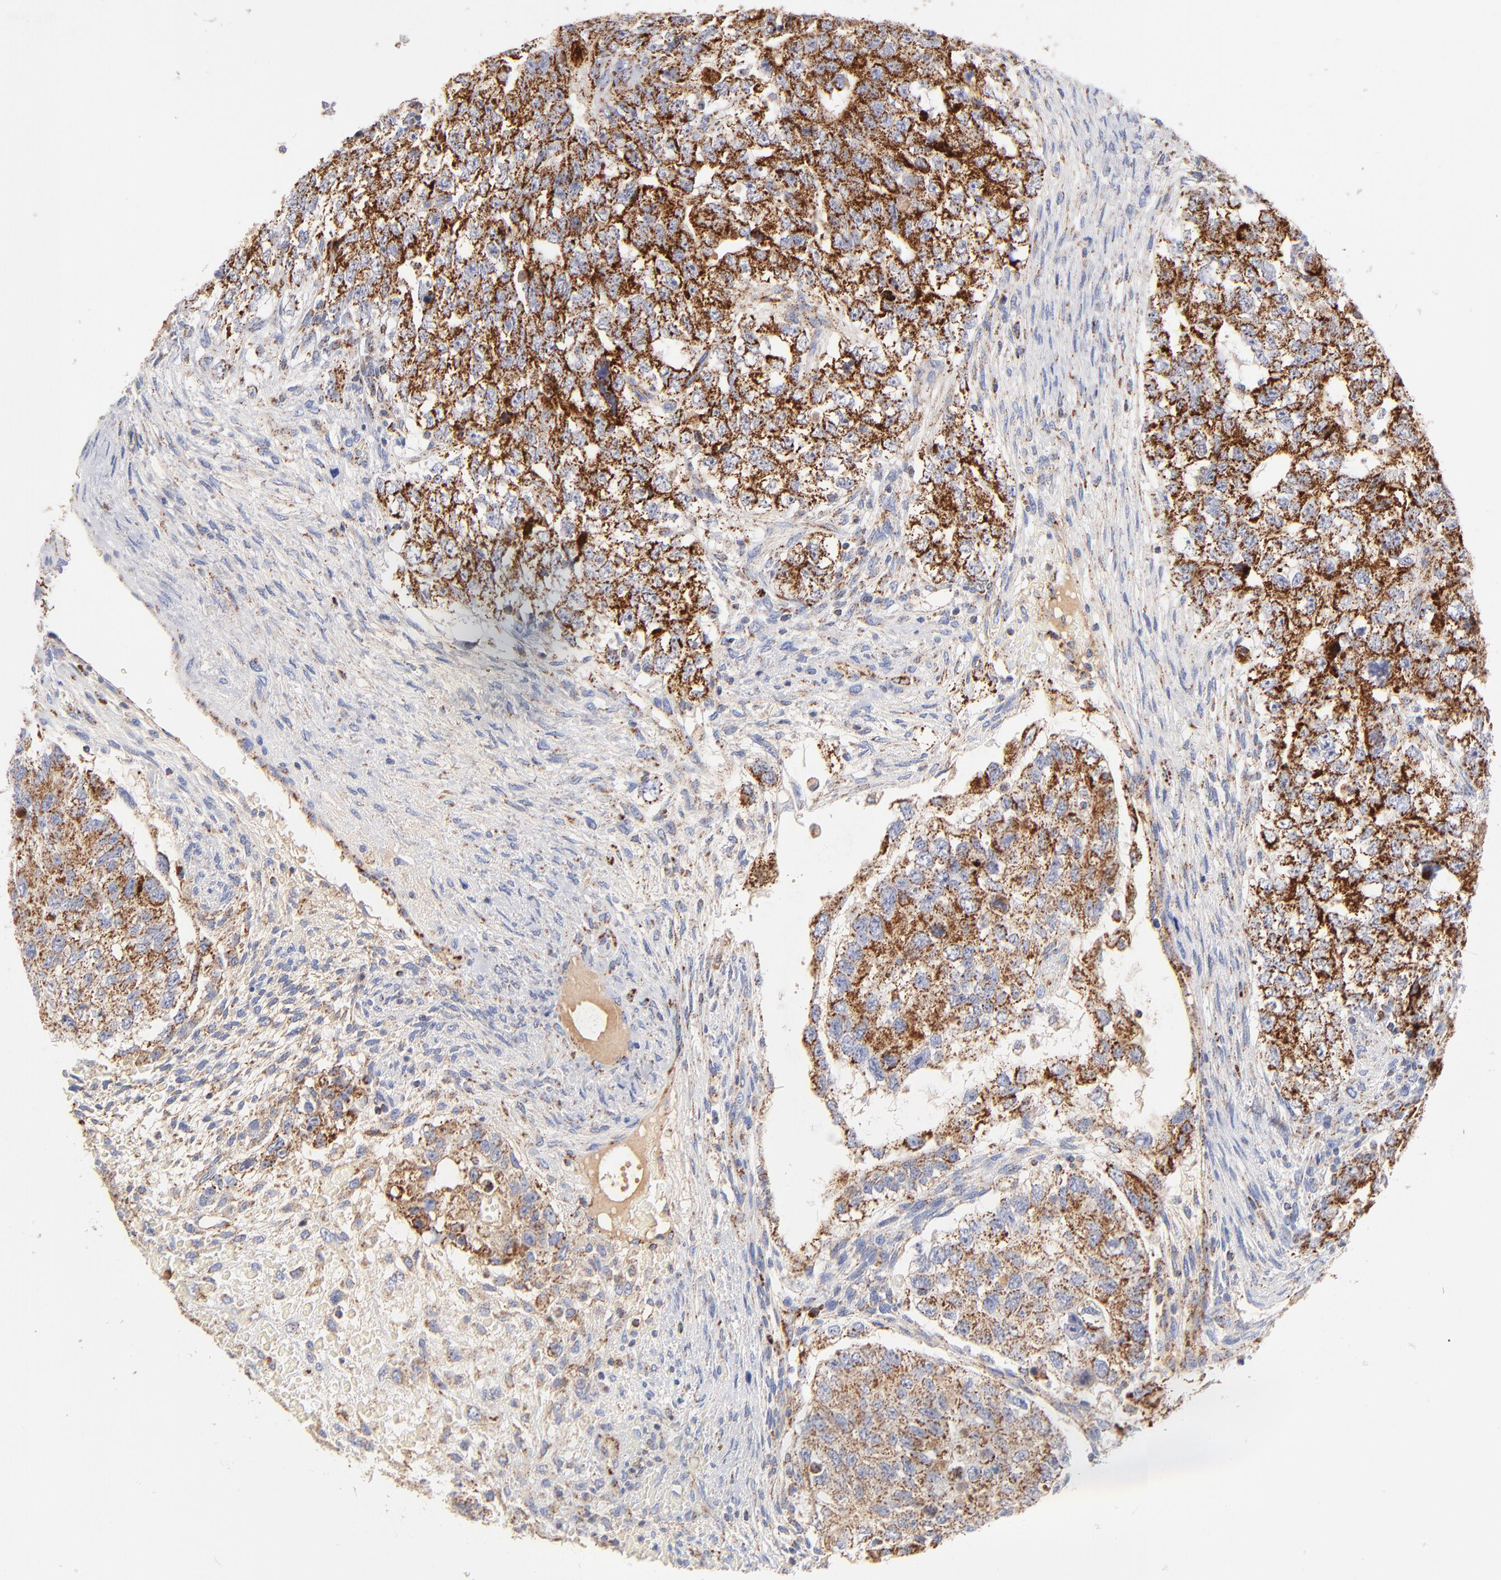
{"staining": {"intensity": "strong", "quantity": ">75%", "location": "cytoplasmic/membranous"}, "tissue": "testis cancer", "cell_type": "Tumor cells", "image_type": "cancer", "snomed": [{"axis": "morphology", "description": "Carcinoma, Embryonal, NOS"}, {"axis": "topography", "description": "Testis"}], "caption": "The micrograph reveals immunohistochemical staining of testis cancer. There is strong cytoplasmic/membranous staining is seen in approximately >75% of tumor cells. The staining is performed using DAB brown chromogen to label protein expression. The nuclei are counter-stained blue using hematoxylin.", "gene": "DLAT", "patient": {"sex": "male", "age": 36}}